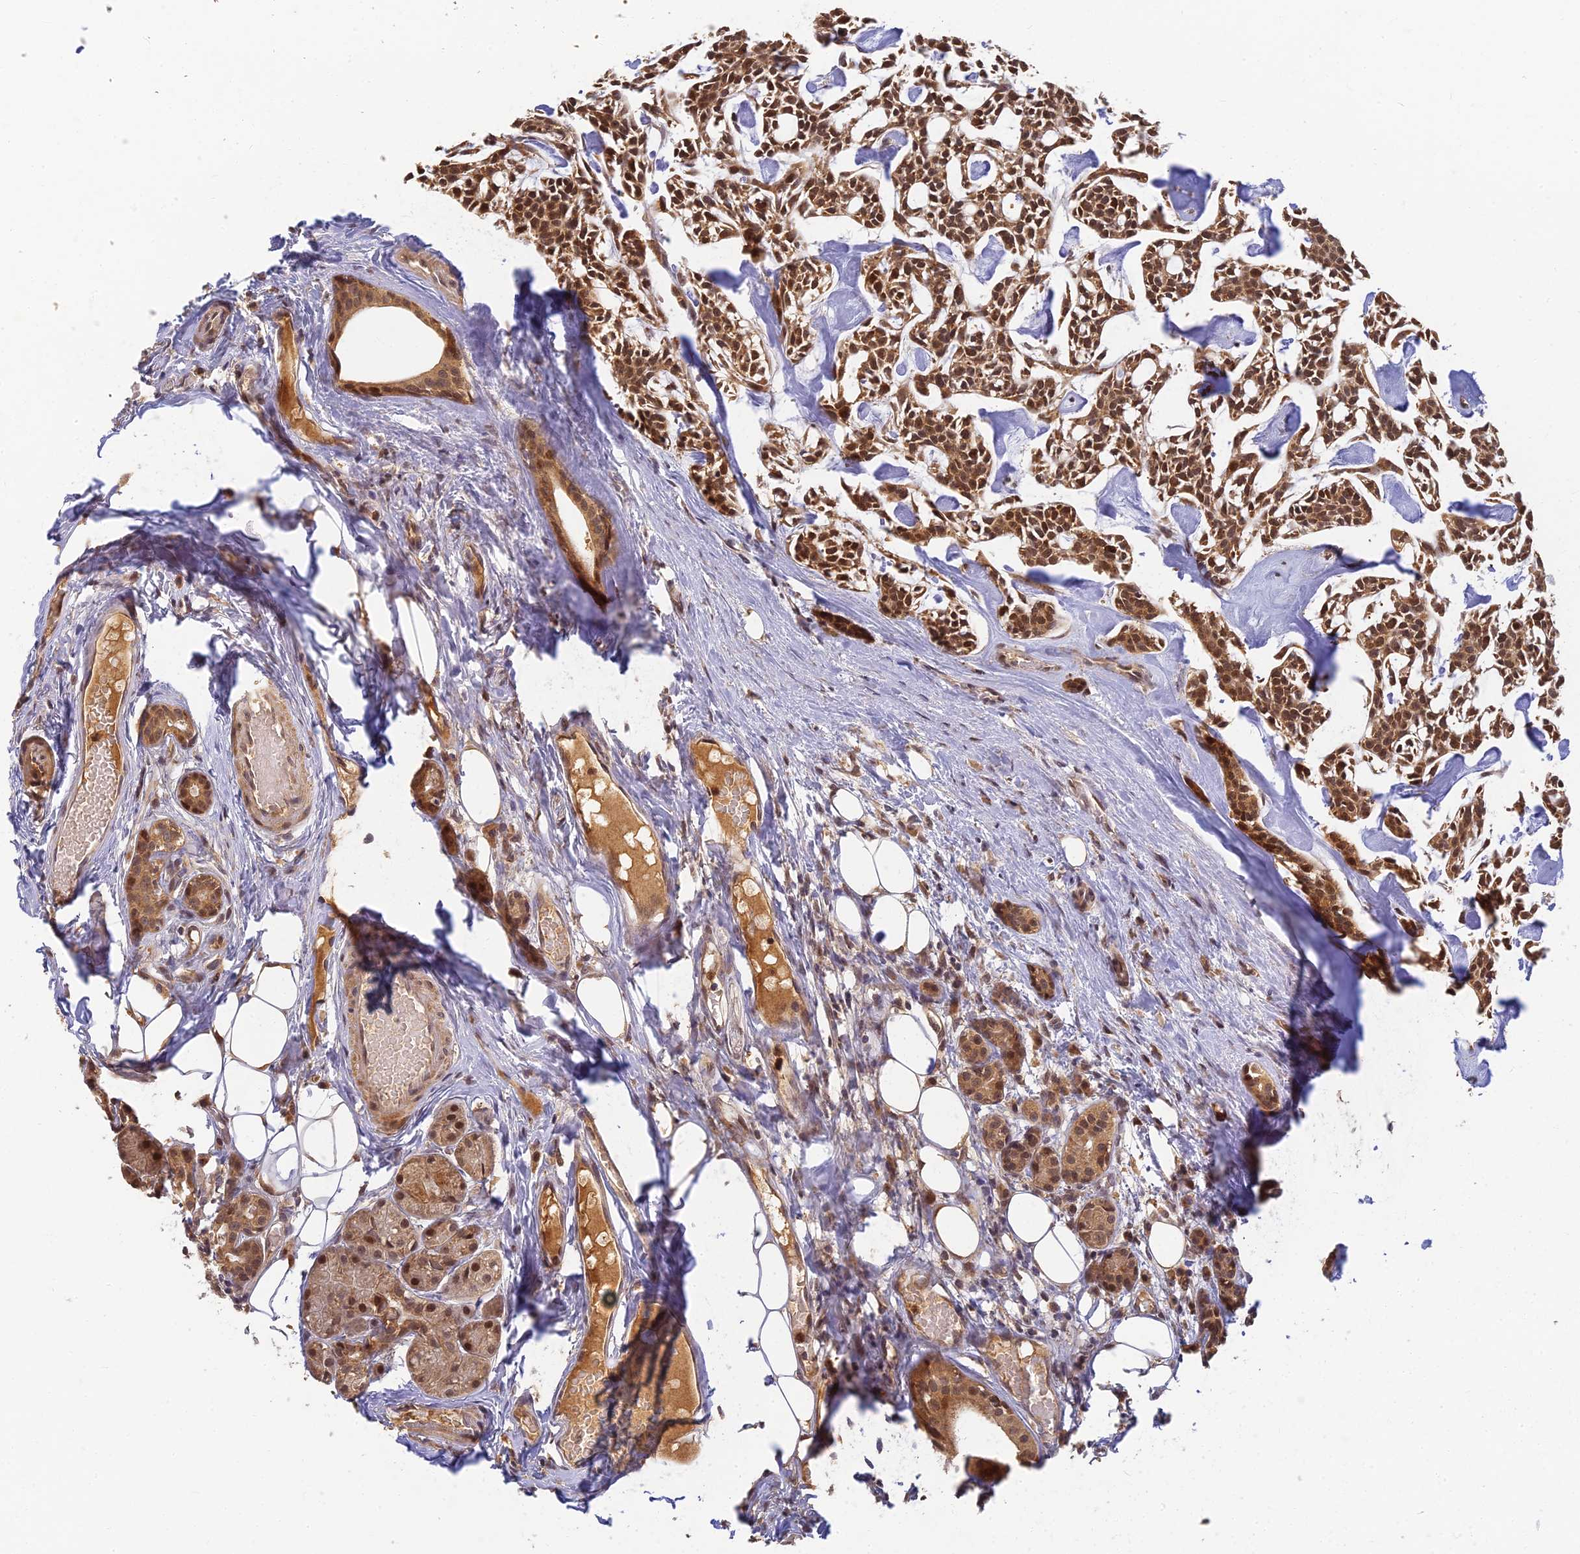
{"staining": {"intensity": "moderate", "quantity": ">75%", "location": "cytoplasmic/membranous"}, "tissue": "head and neck cancer", "cell_type": "Tumor cells", "image_type": "cancer", "snomed": [{"axis": "morphology", "description": "Adenocarcinoma, NOS"}, {"axis": "topography", "description": "Salivary gland"}, {"axis": "topography", "description": "Head-Neck"}], "caption": "The immunohistochemical stain shows moderate cytoplasmic/membranous staining in tumor cells of head and neck adenocarcinoma tissue.", "gene": "RGL3", "patient": {"sex": "male", "age": 55}}